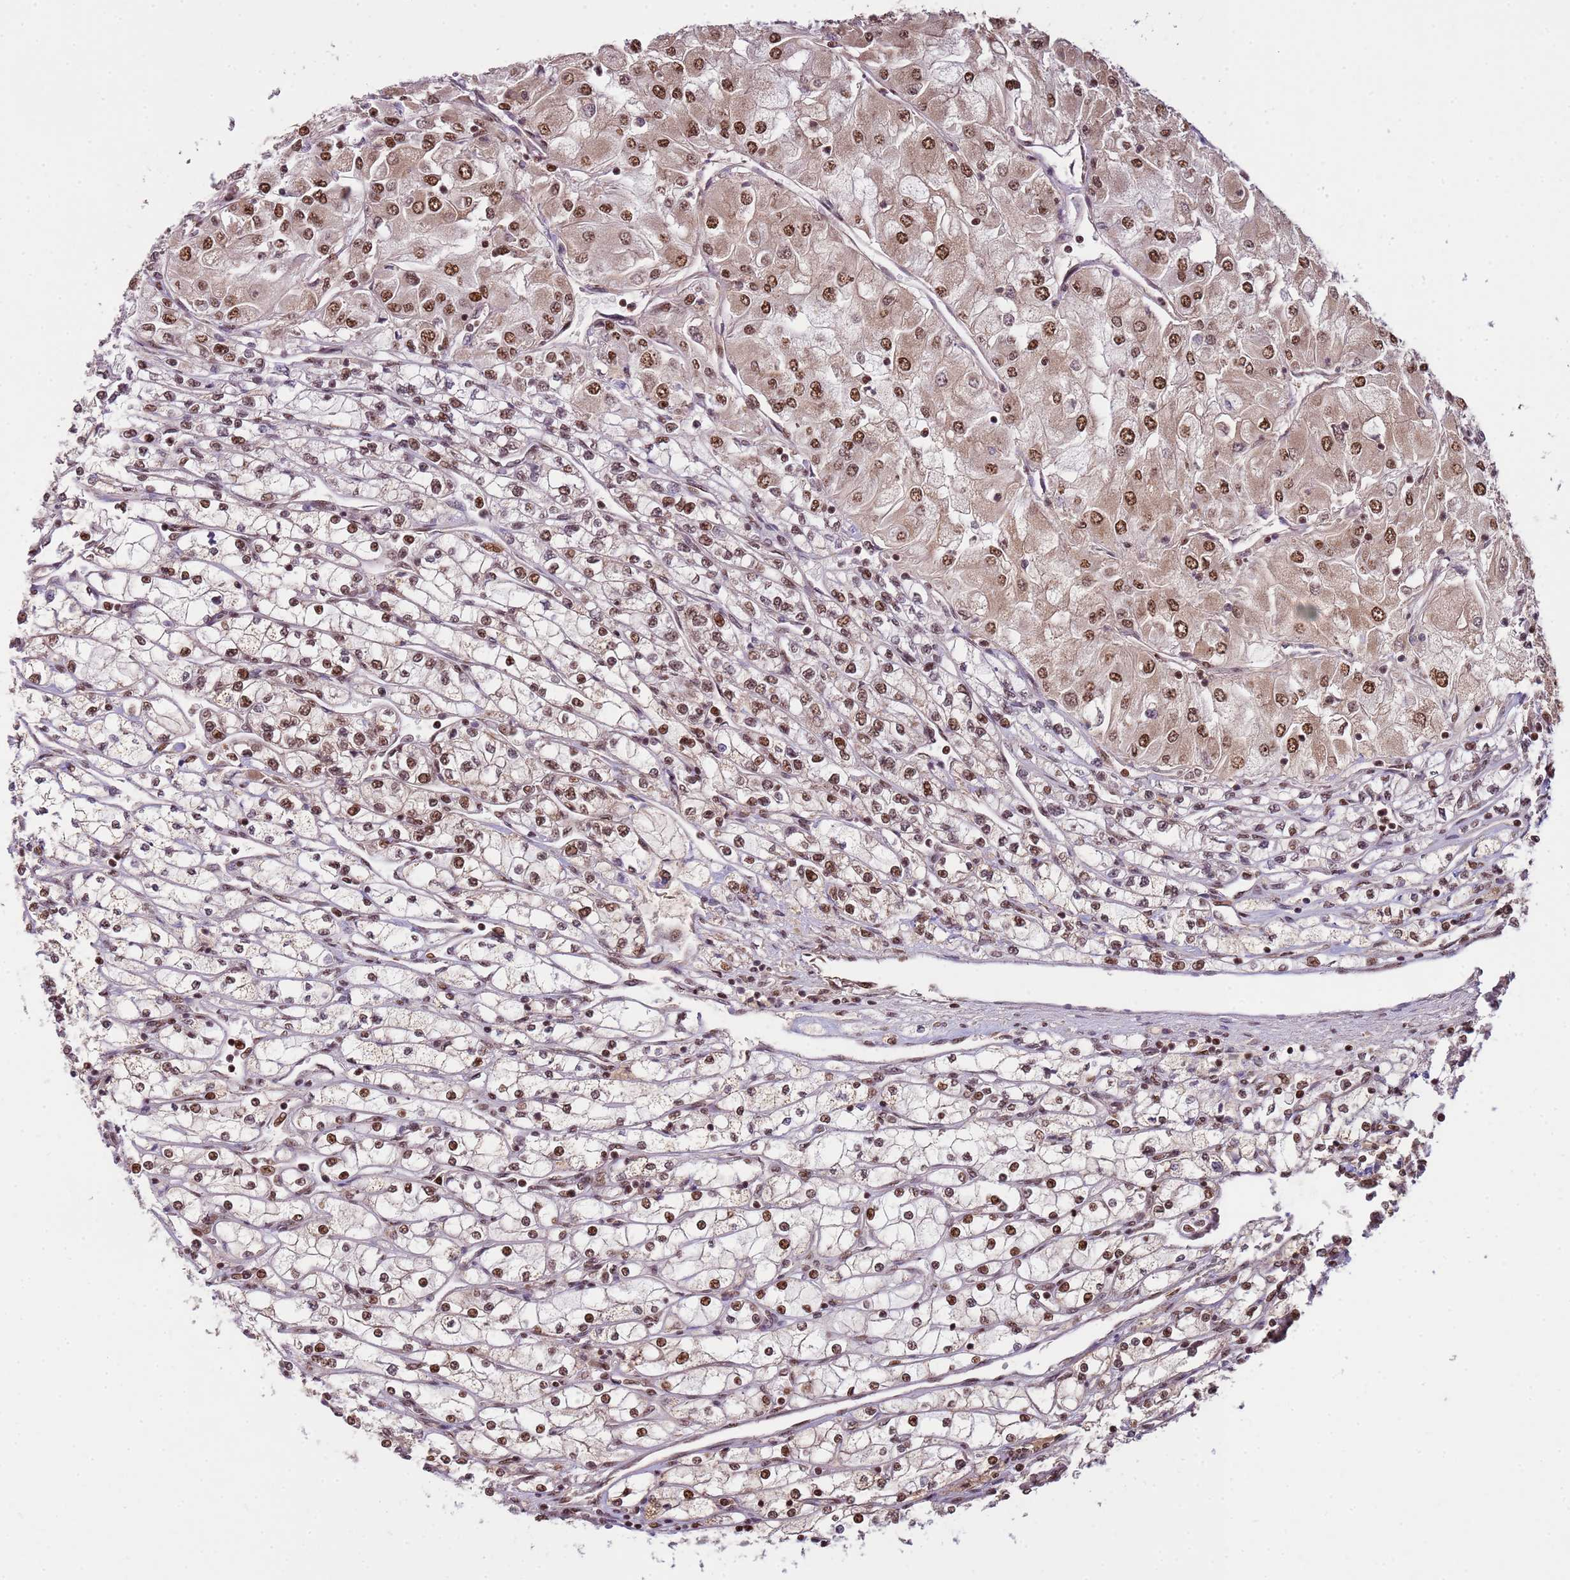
{"staining": {"intensity": "moderate", "quantity": ">75%", "location": "nuclear"}, "tissue": "renal cancer", "cell_type": "Tumor cells", "image_type": "cancer", "snomed": [{"axis": "morphology", "description": "Adenocarcinoma, NOS"}, {"axis": "topography", "description": "Kidney"}], "caption": "Adenocarcinoma (renal) tissue demonstrates moderate nuclear expression in about >75% of tumor cells, visualized by immunohistochemistry.", "gene": "ZBTB12", "patient": {"sex": "male", "age": 80}}